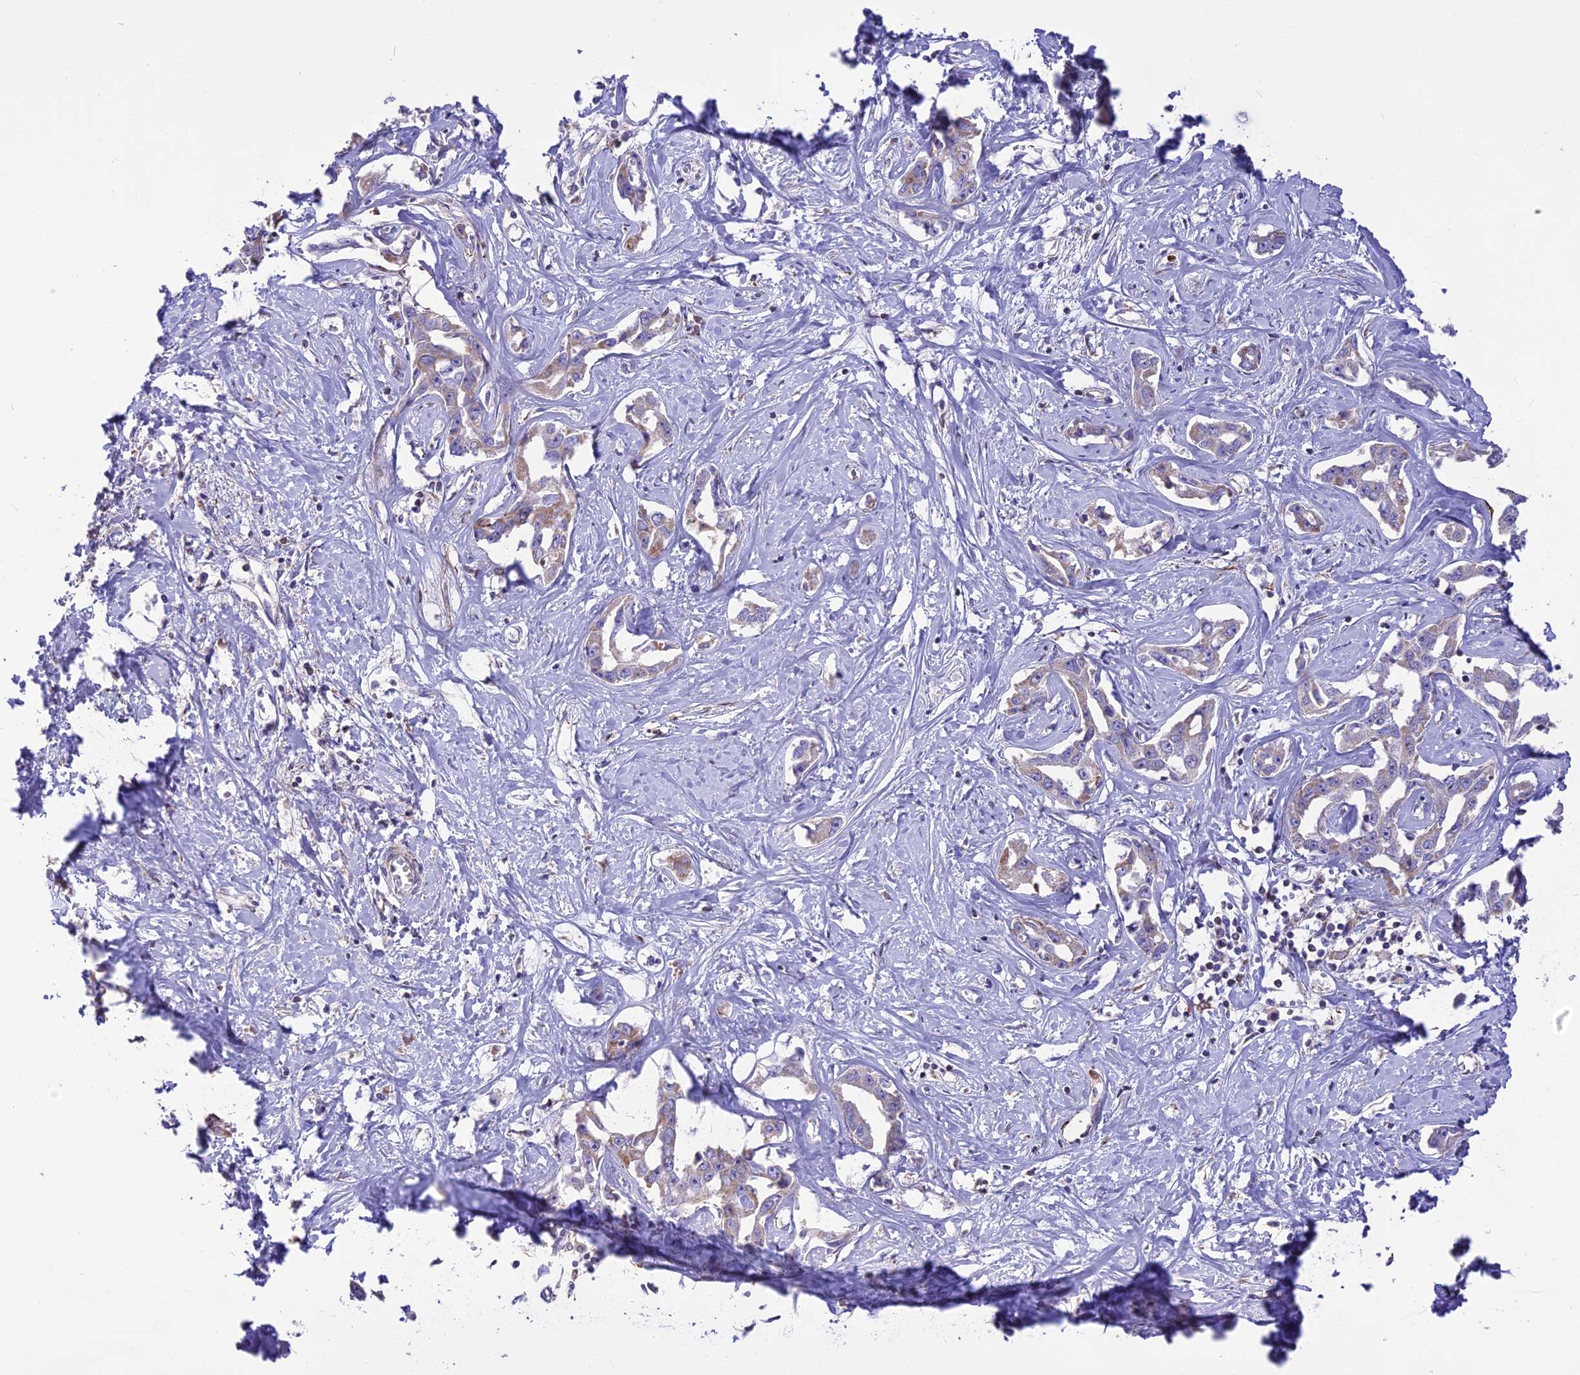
{"staining": {"intensity": "negative", "quantity": "none", "location": "none"}, "tissue": "liver cancer", "cell_type": "Tumor cells", "image_type": "cancer", "snomed": [{"axis": "morphology", "description": "Cholangiocarcinoma"}, {"axis": "topography", "description": "Liver"}], "caption": "Tumor cells show no significant protein expression in cholangiocarcinoma (liver).", "gene": "DOC2B", "patient": {"sex": "male", "age": 59}}